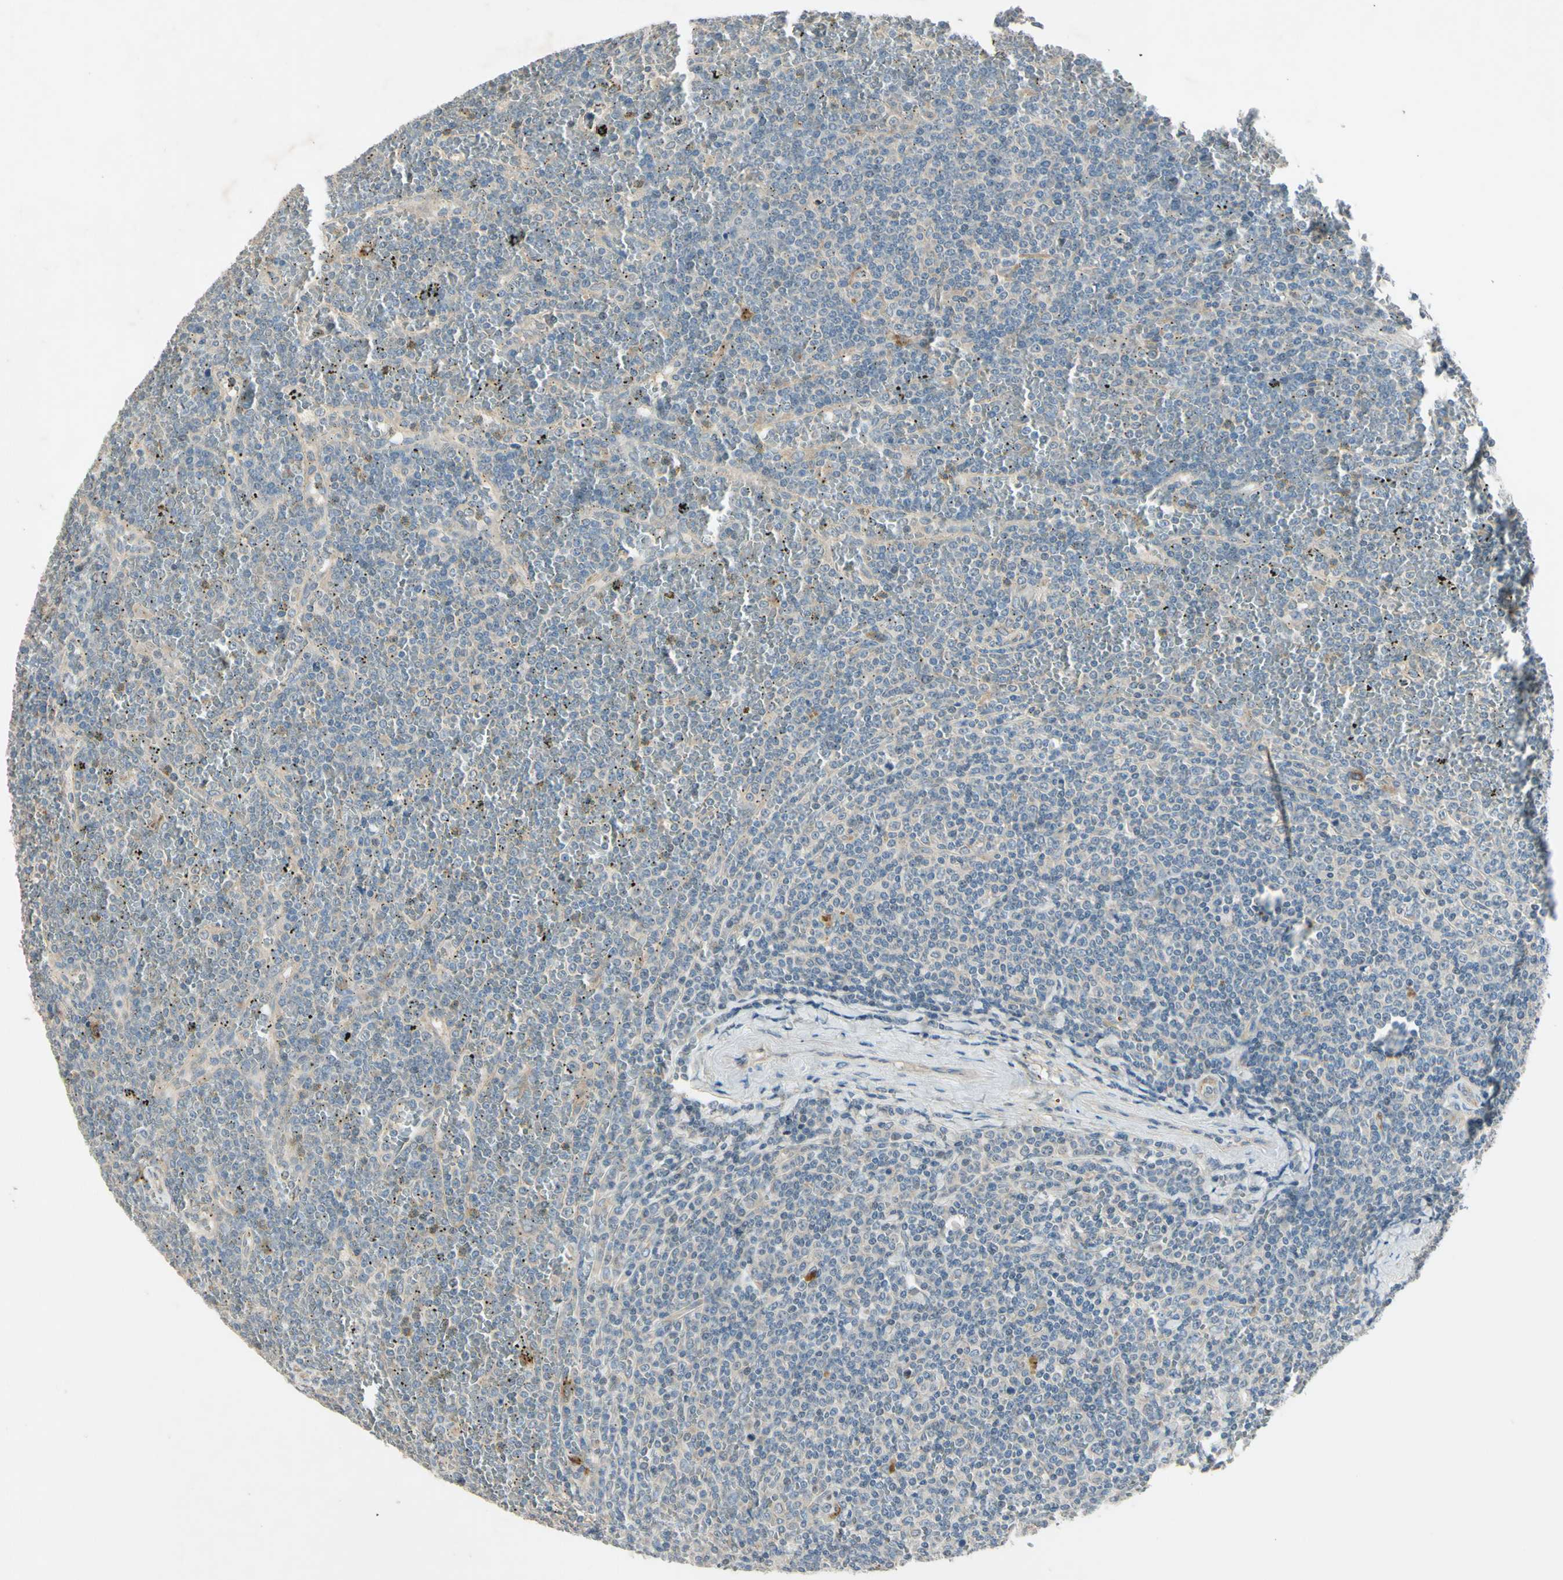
{"staining": {"intensity": "weak", "quantity": "<25%", "location": "cytoplasmic/membranous"}, "tissue": "lymphoma", "cell_type": "Tumor cells", "image_type": "cancer", "snomed": [{"axis": "morphology", "description": "Malignant lymphoma, non-Hodgkin's type, Low grade"}, {"axis": "topography", "description": "Spleen"}], "caption": "Tumor cells are negative for protein expression in human lymphoma. (Brightfield microscopy of DAB IHC at high magnification).", "gene": "AATK", "patient": {"sex": "female", "age": 19}}